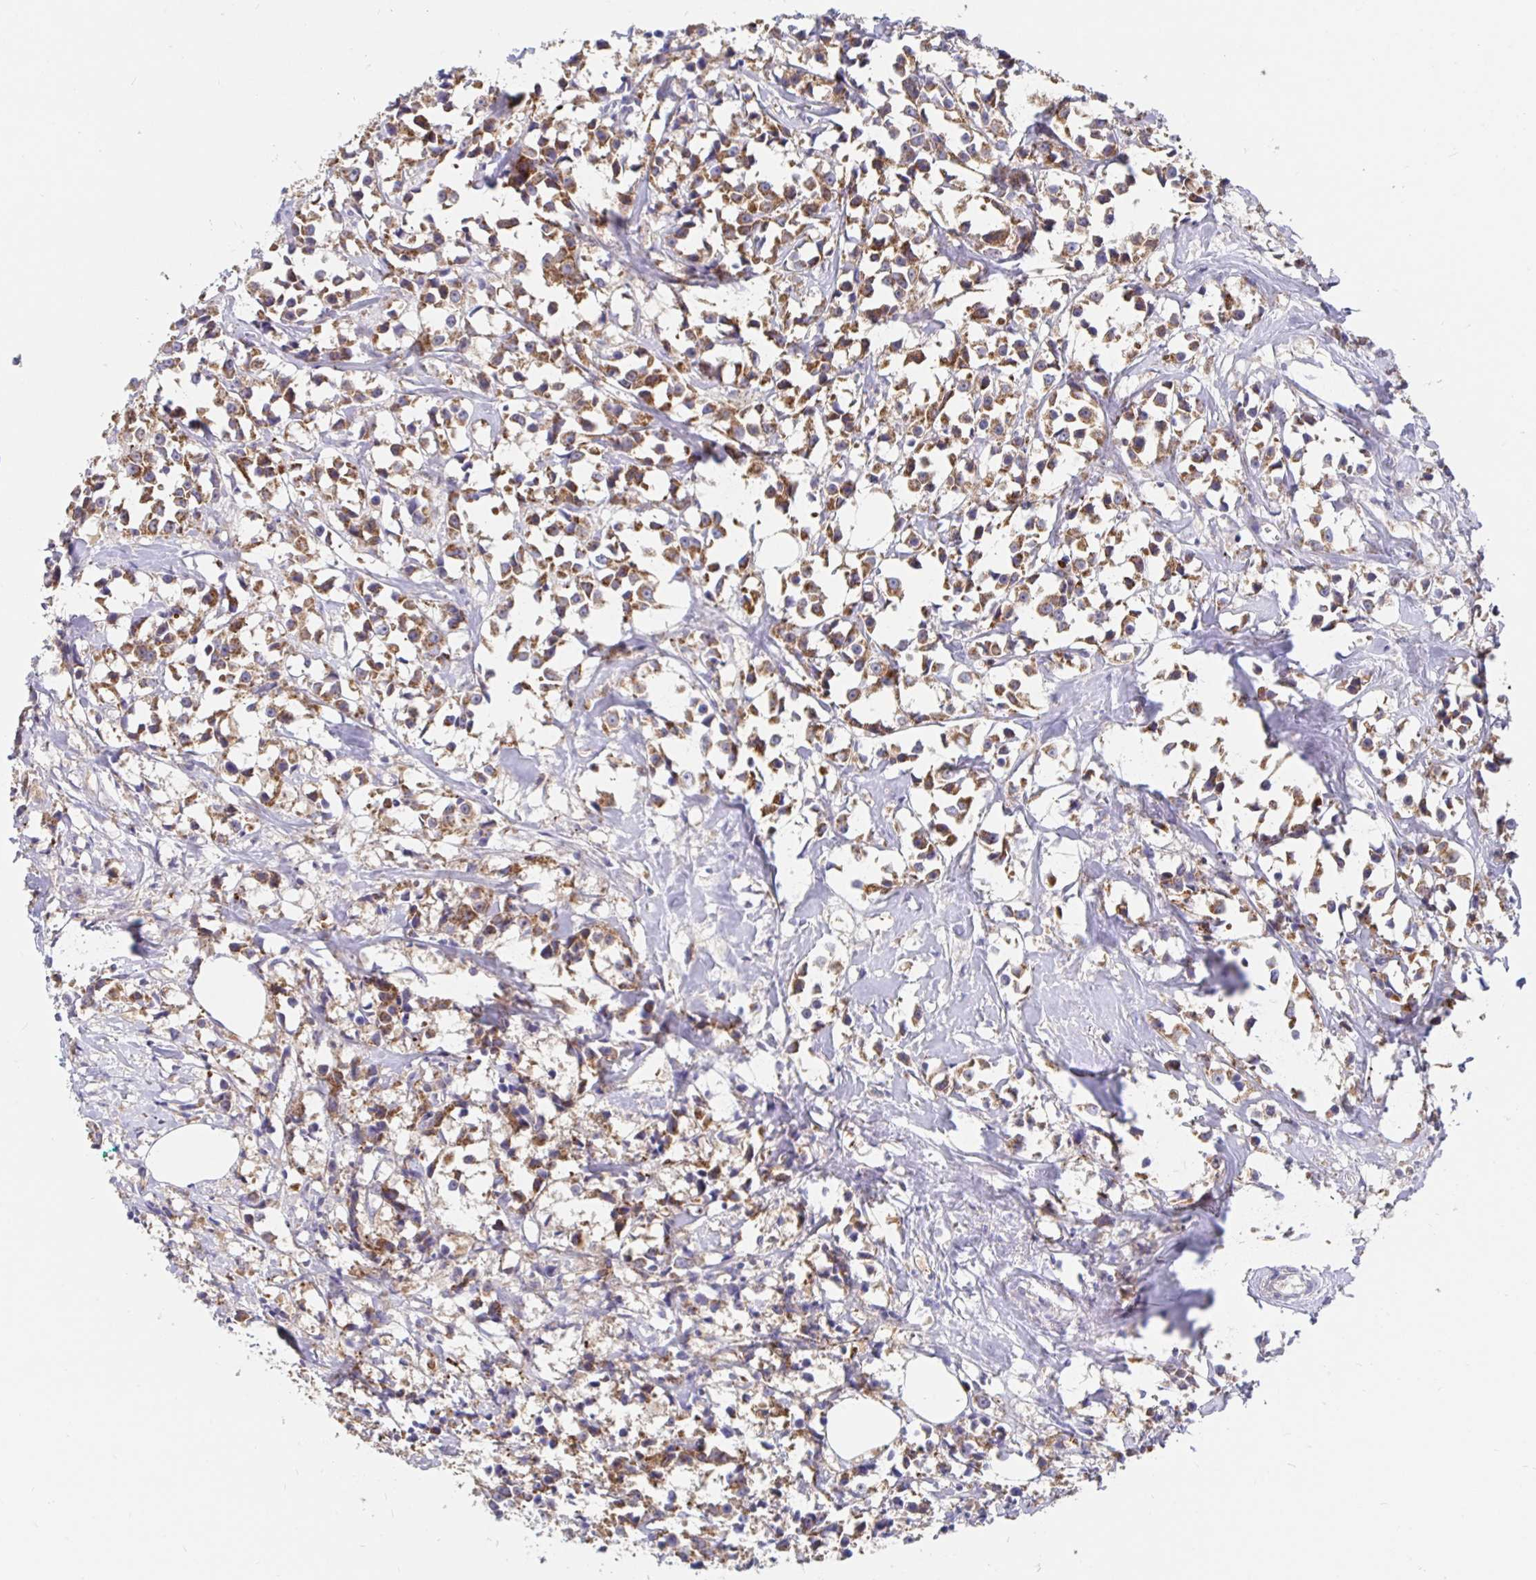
{"staining": {"intensity": "moderate", "quantity": ">75%", "location": "cytoplasmic/membranous"}, "tissue": "breast cancer", "cell_type": "Tumor cells", "image_type": "cancer", "snomed": [{"axis": "morphology", "description": "Duct carcinoma"}, {"axis": "topography", "description": "Breast"}], "caption": "IHC staining of breast cancer (infiltrating ductal carcinoma), which shows medium levels of moderate cytoplasmic/membranous positivity in approximately >75% of tumor cells indicating moderate cytoplasmic/membranous protein staining. The staining was performed using DAB (brown) for protein detection and nuclei were counterstained in hematoxylin (blue).", "gene": "PRDX3", "patient": {"sex": "female", "age": 80}}